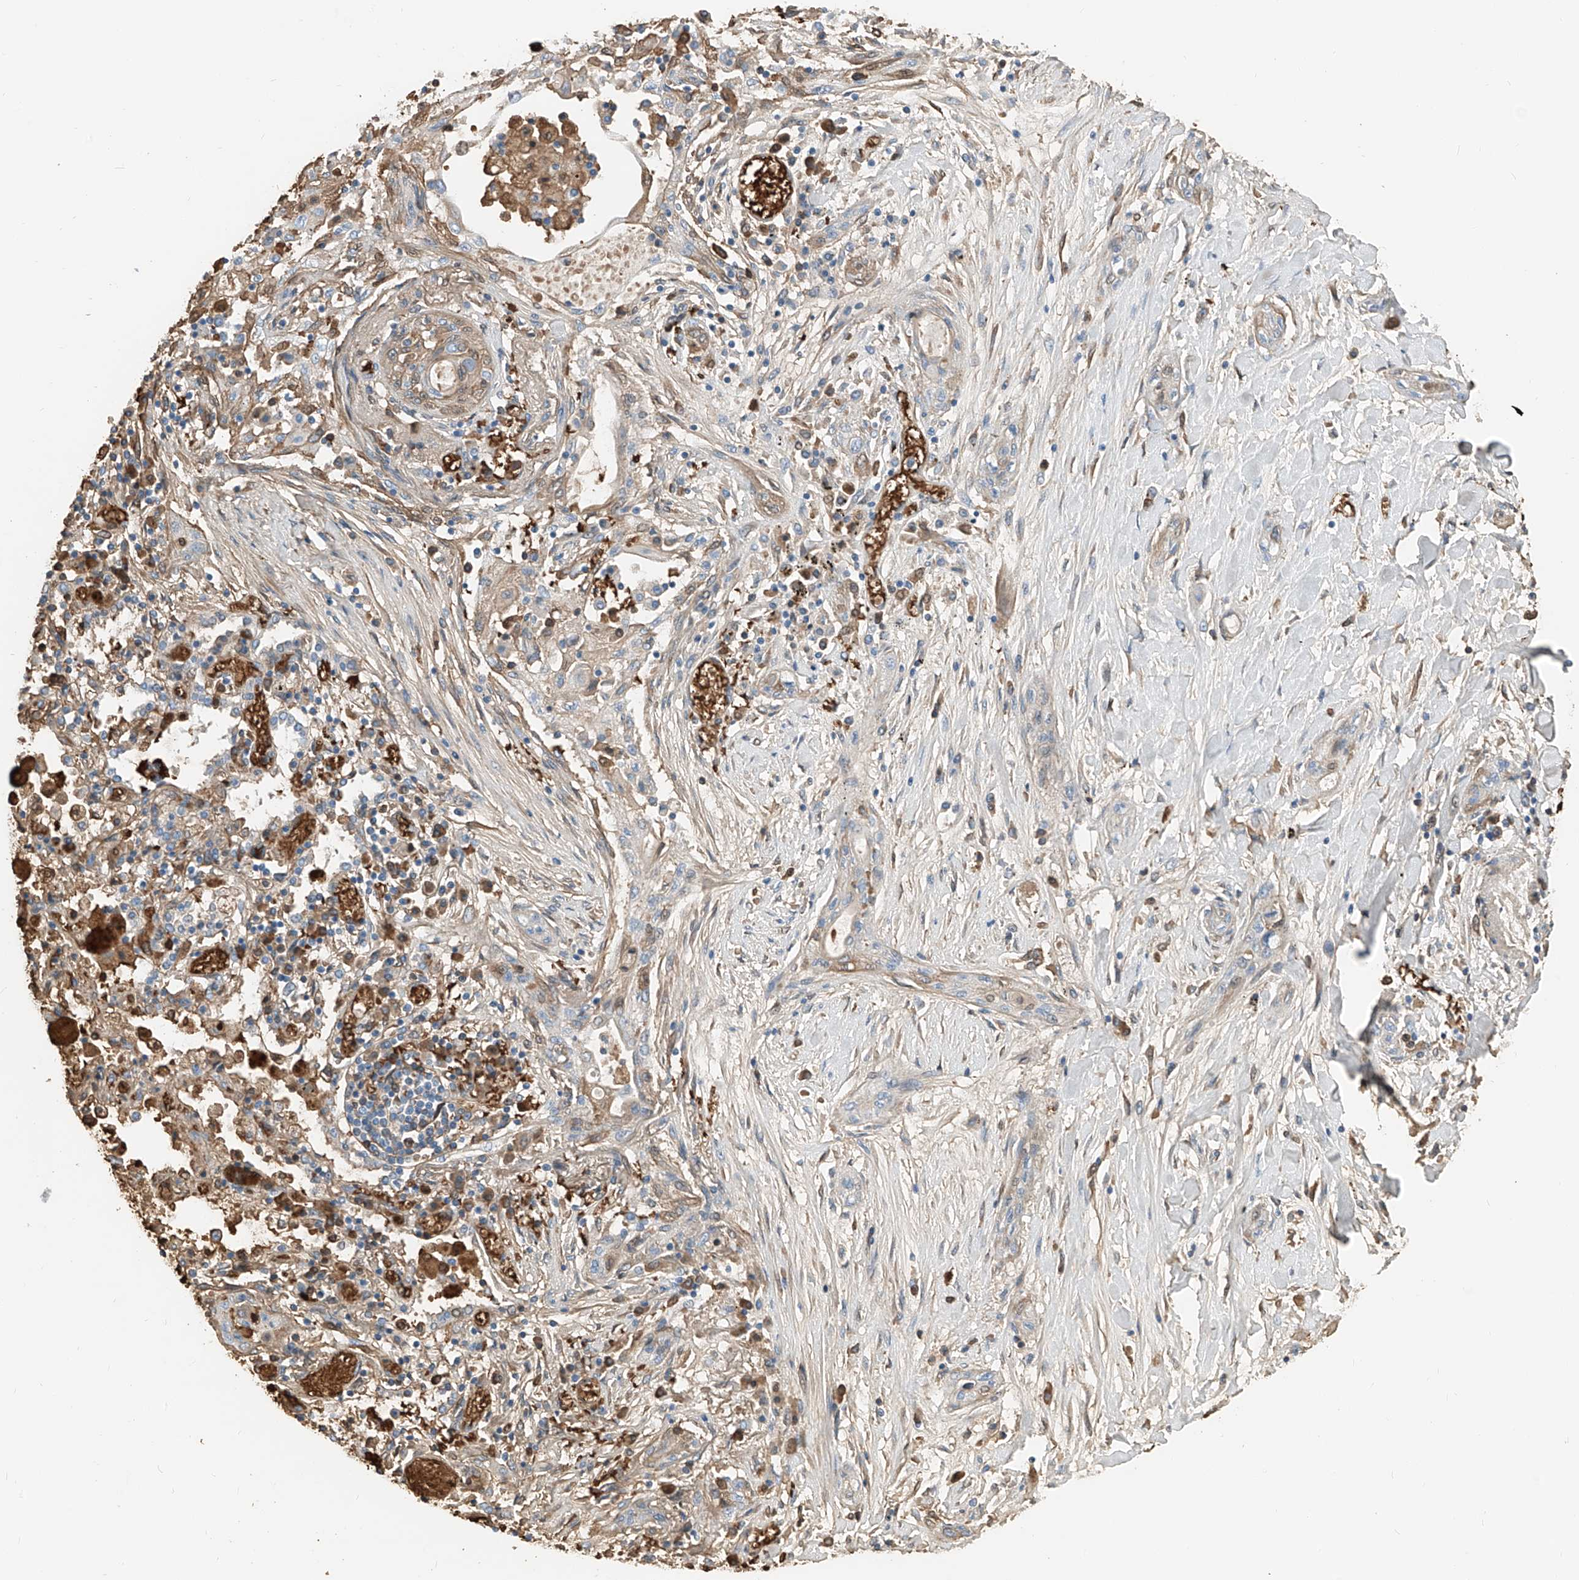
{"staining": {"intensity": "weak", "quantity": "<25%", "location": "cytoplasmic/membranous"}, "tissue": "lung cancer", "cell_type": "Tumor cells", "image_type": "cancer", "snomed": [{"axis": "morphology", "description": "Squamous cell carcinoma, NOS"}, {"axis": "topography", "description": "Lung"}], "caption": "Immunohistochemistry photomicrograph of lung cancer (squamous cell carcinoma) stained for a protein (brown), which displays no expression in tumor cells.", "gene": "PRSS23", "patient": {"sex": "female", "age": 47}}